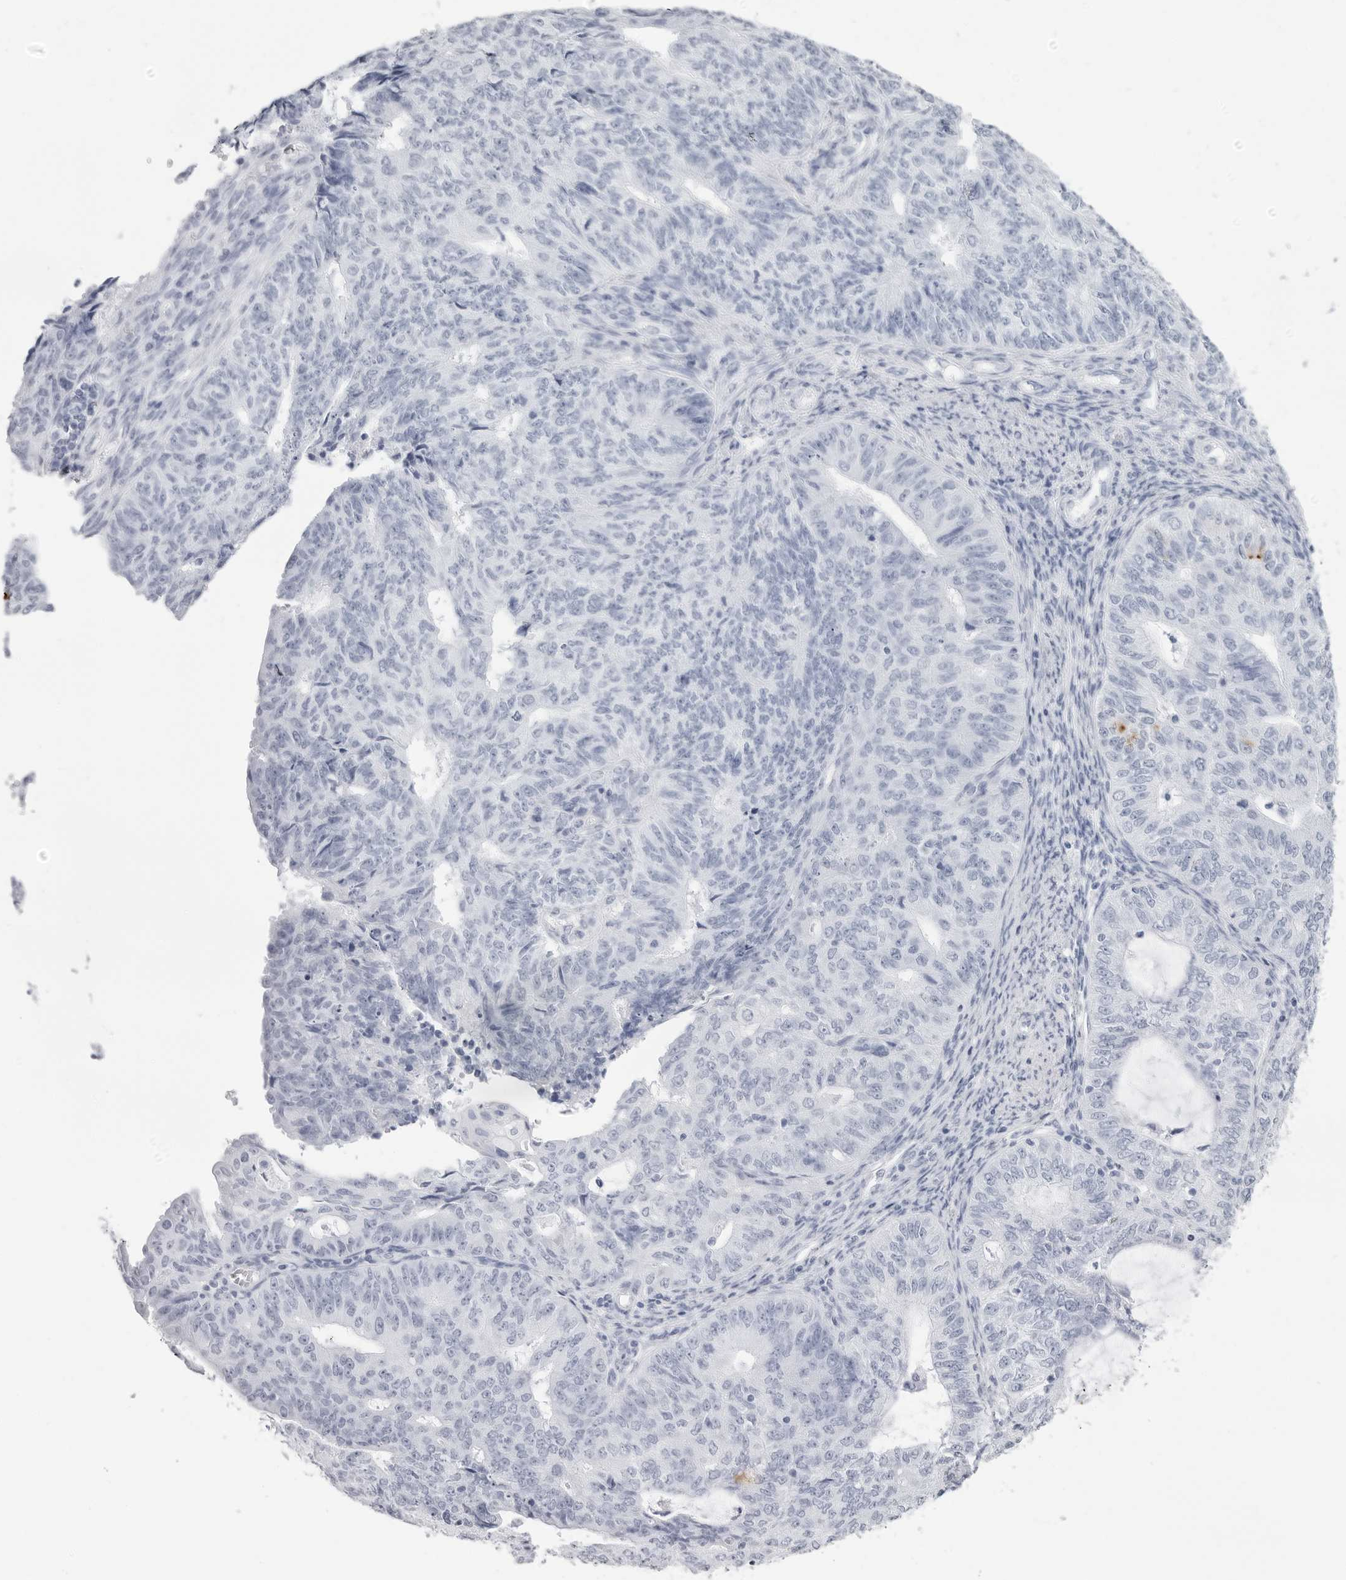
{"staining": {"intensity": "negative", "quantity": "none", "location": "none"}, "tissue": "endometrial cancer", "cell_type": "Tumor cells", "image_type": "cancer", "snomed": [{"axis": "morphology", "description": "Adenocarcinoma, NOS"}, {"axis": "topography", "description": "Endometrium"}], "caption": "An image of endometrial adenocarcinoma stained for a protein displays no brown staining in tumor cells.", "gene": "CST2", "patient": {"sex": "female", "age": 32}}